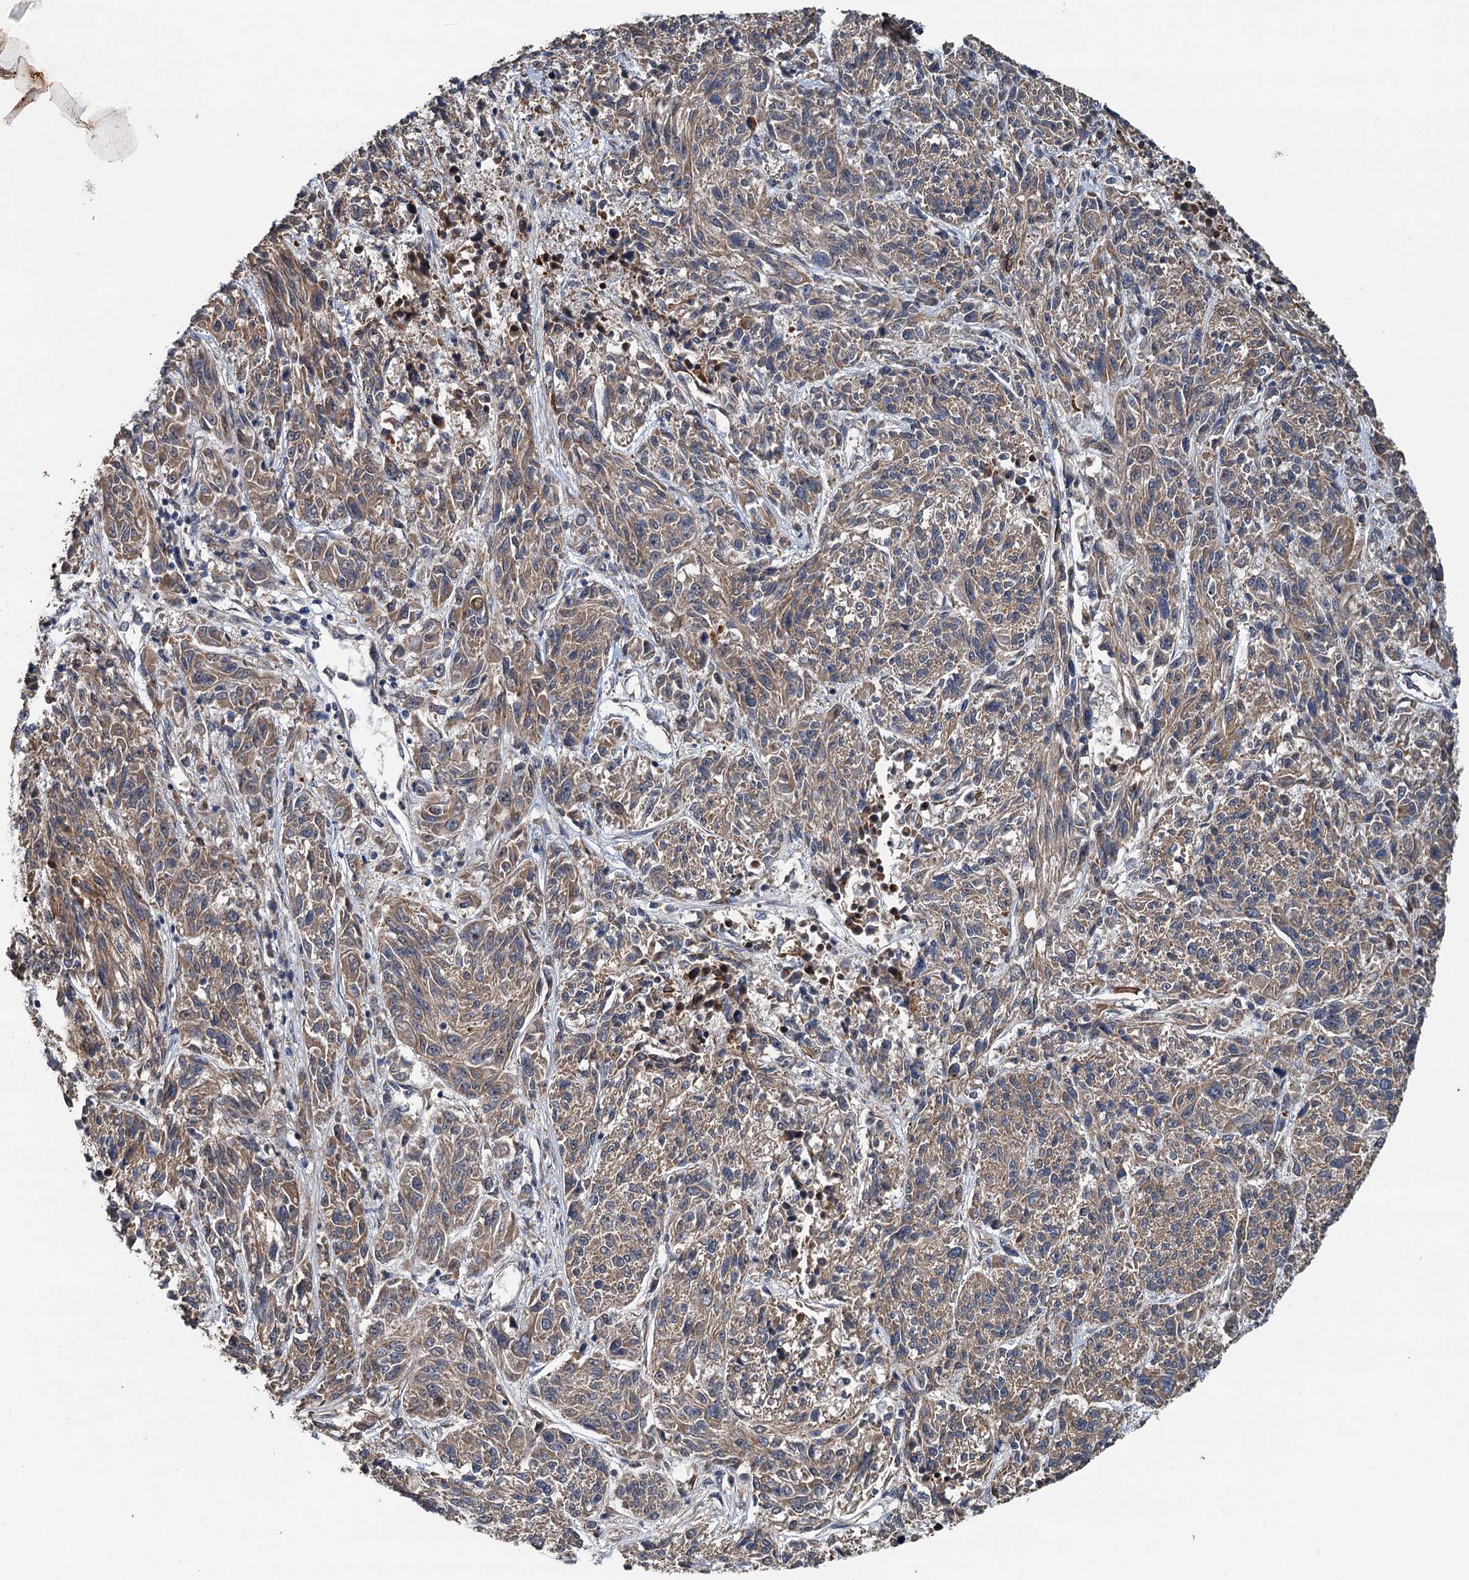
{"staining": {"intensity": "weak", "quantity": ">75%", "location": "cytoplasmic/membranous"}, "tissue": "melanoma", "cell_type": "Tumor cells", "image_type": "cancer", "snomed": [{"axis": "morphology", "description": "Malignant melanoma, NOS"}, {"axis": "topography", "description": "Skin"}], "caption": "This photomicrograph reveals IHC staining of malignant melanoma, with low weak cytoplasmic/membranous positivity in about >75% of tumor cells.", "gene": "LRRK2", "patient": {"sex": "male", "age": 53}}